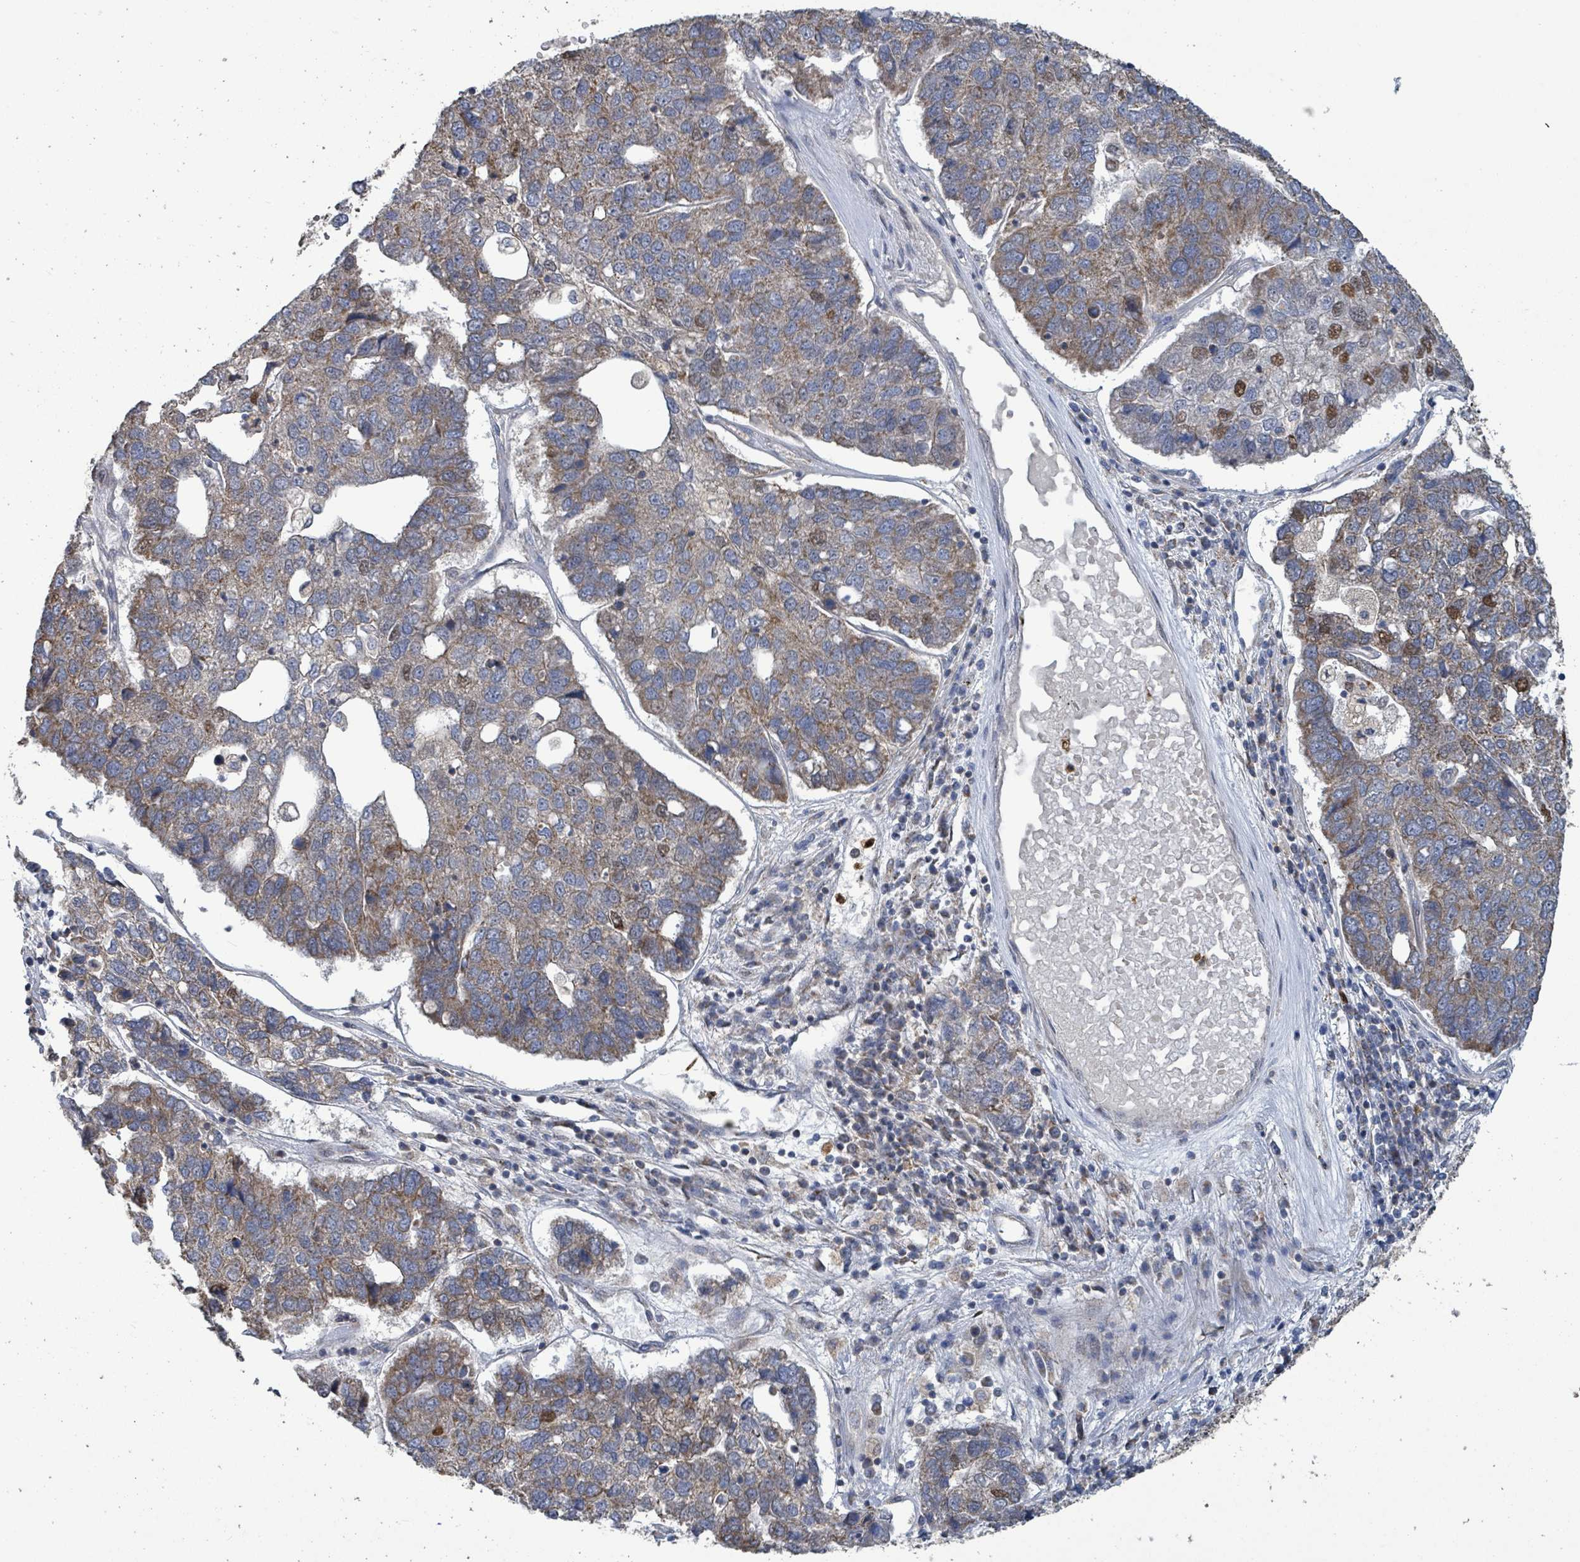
{"staining": {"intensity": "moderate", "quantity": "25%-75%", "location": "cytoplasmic/membranous,nuclear"}, "tissue": "pancreatic cancer", "cell_type": "Tumor cells", "image_type": "cancer", "snomed": [{"axis": "morphology", "description": "Adenocarcinoma, NOS"}, {"axis": "topography", "description": "Pancreas"}], "caption": "Immunohistochemistry (IHC) image of neoplastic tissue: pancreatic cancer (adenocarcinoma) stained using immunohistochemistry (IHC) demonstrates medium levels of moderate protein expression localized specifically in the cytoplasmic/membranous and nuclear of tumor cells, appearing as a cytoplasmic/membranous and nuclear brown color.", "gene": "COQ6", "patient": {"sex": "female", "age": 61}}